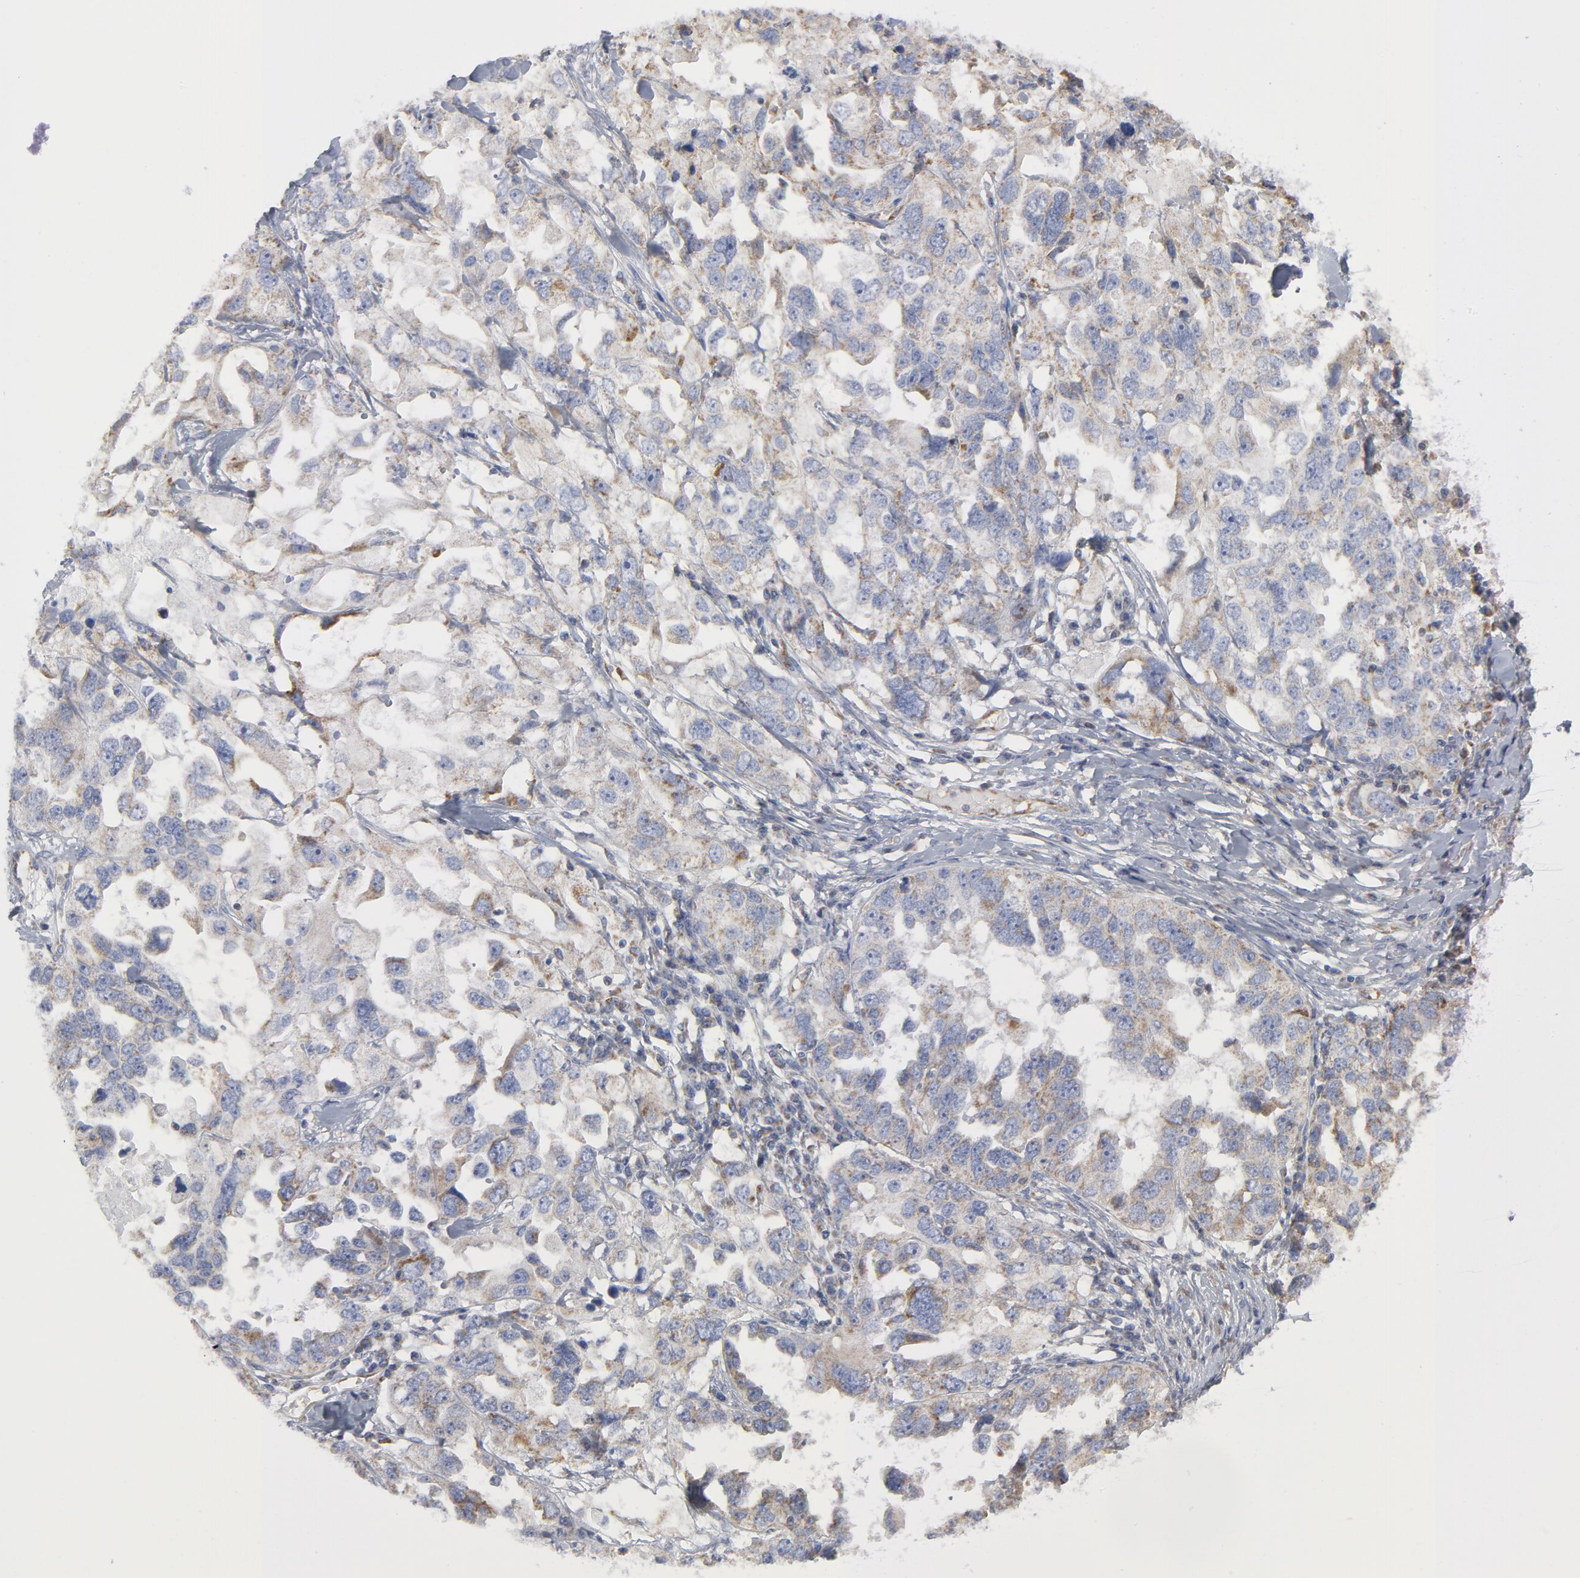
{"staining": {"intensity": "weak", "quantity": ">75%", "location": "cytoplasmic/membranous"}, "tissue": "ovarian cancer", "cell_type": "Tumor cells", "image_type": "cancer", "snomed": [{"axis": "morphology", "description": "Cystadenocarcinoma, serous, NOS"}, {"axis": "topography", "description": "Ovary"}], "caption": "Immunohistochemistry (DAB) staining of ovarian cancer (serous cystadenocarcinoma) shows weak cytoplasmic/membranous protein positivity in about >75% of tumor cells. Nuclei are stained in blue.", "gene": "OXA1L", "patient": {"sex": "female", "age": 82}}